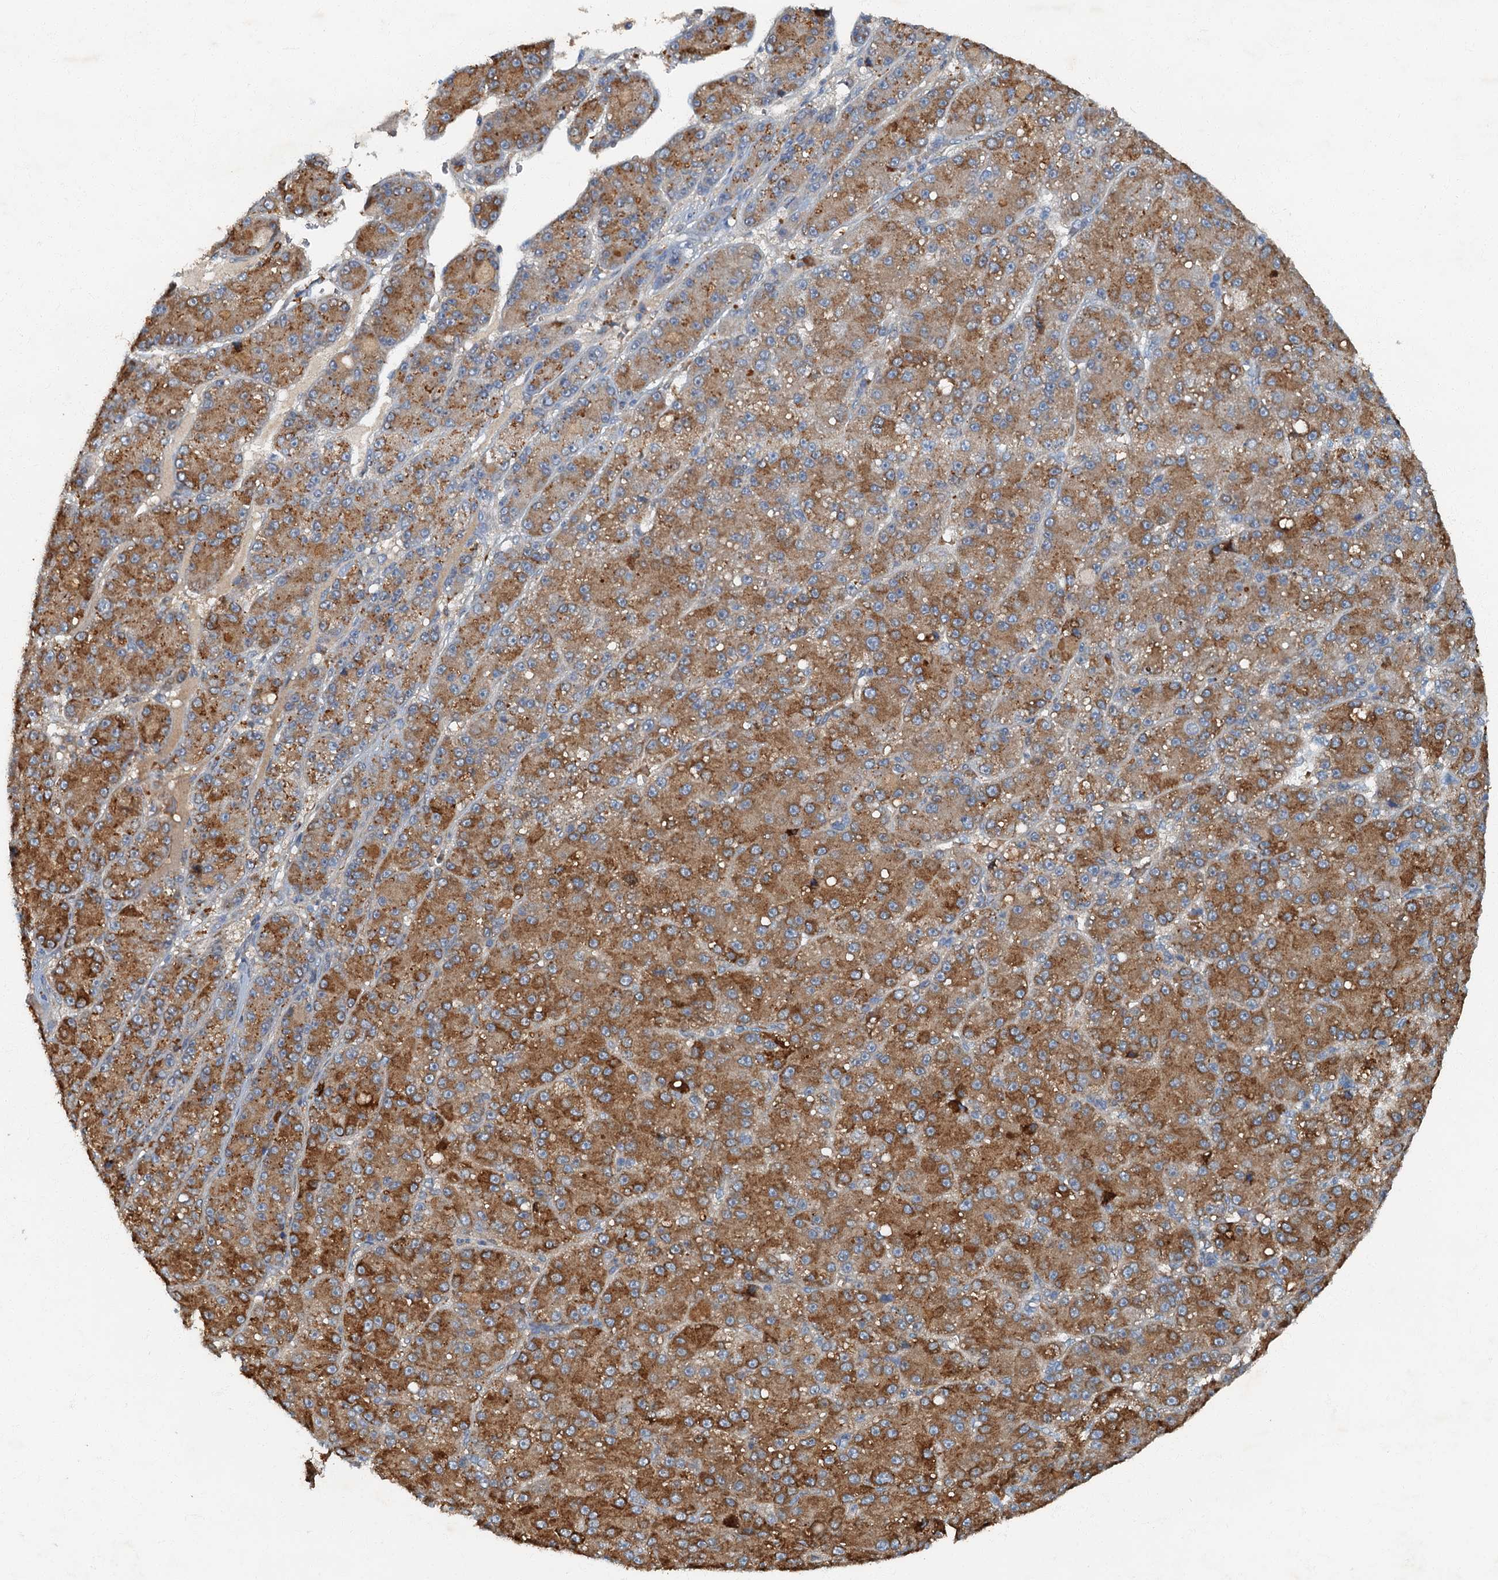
{"staining": {"intensity": "moderate", "quantity": ">75%", "location": "cytoplasmic/membranous"}, "tissue": "liver cancer", "cell_type": "Tumor cells", "image_type": "cancer", "snomed": [{"axis": "morphology", "description": "Carcinoma, Hepatocellular, NOS"}, {"axis": "topography", "description": "Liver"}], "caption": "Human liver hepatocellular carcinoma stained with a brown dye demonstrates moderate cytoplasmic/membranous positive expression in about >75% of tumor cells.", "gene": "ARL11", "patient": {"sex": "male", "age": 67}}